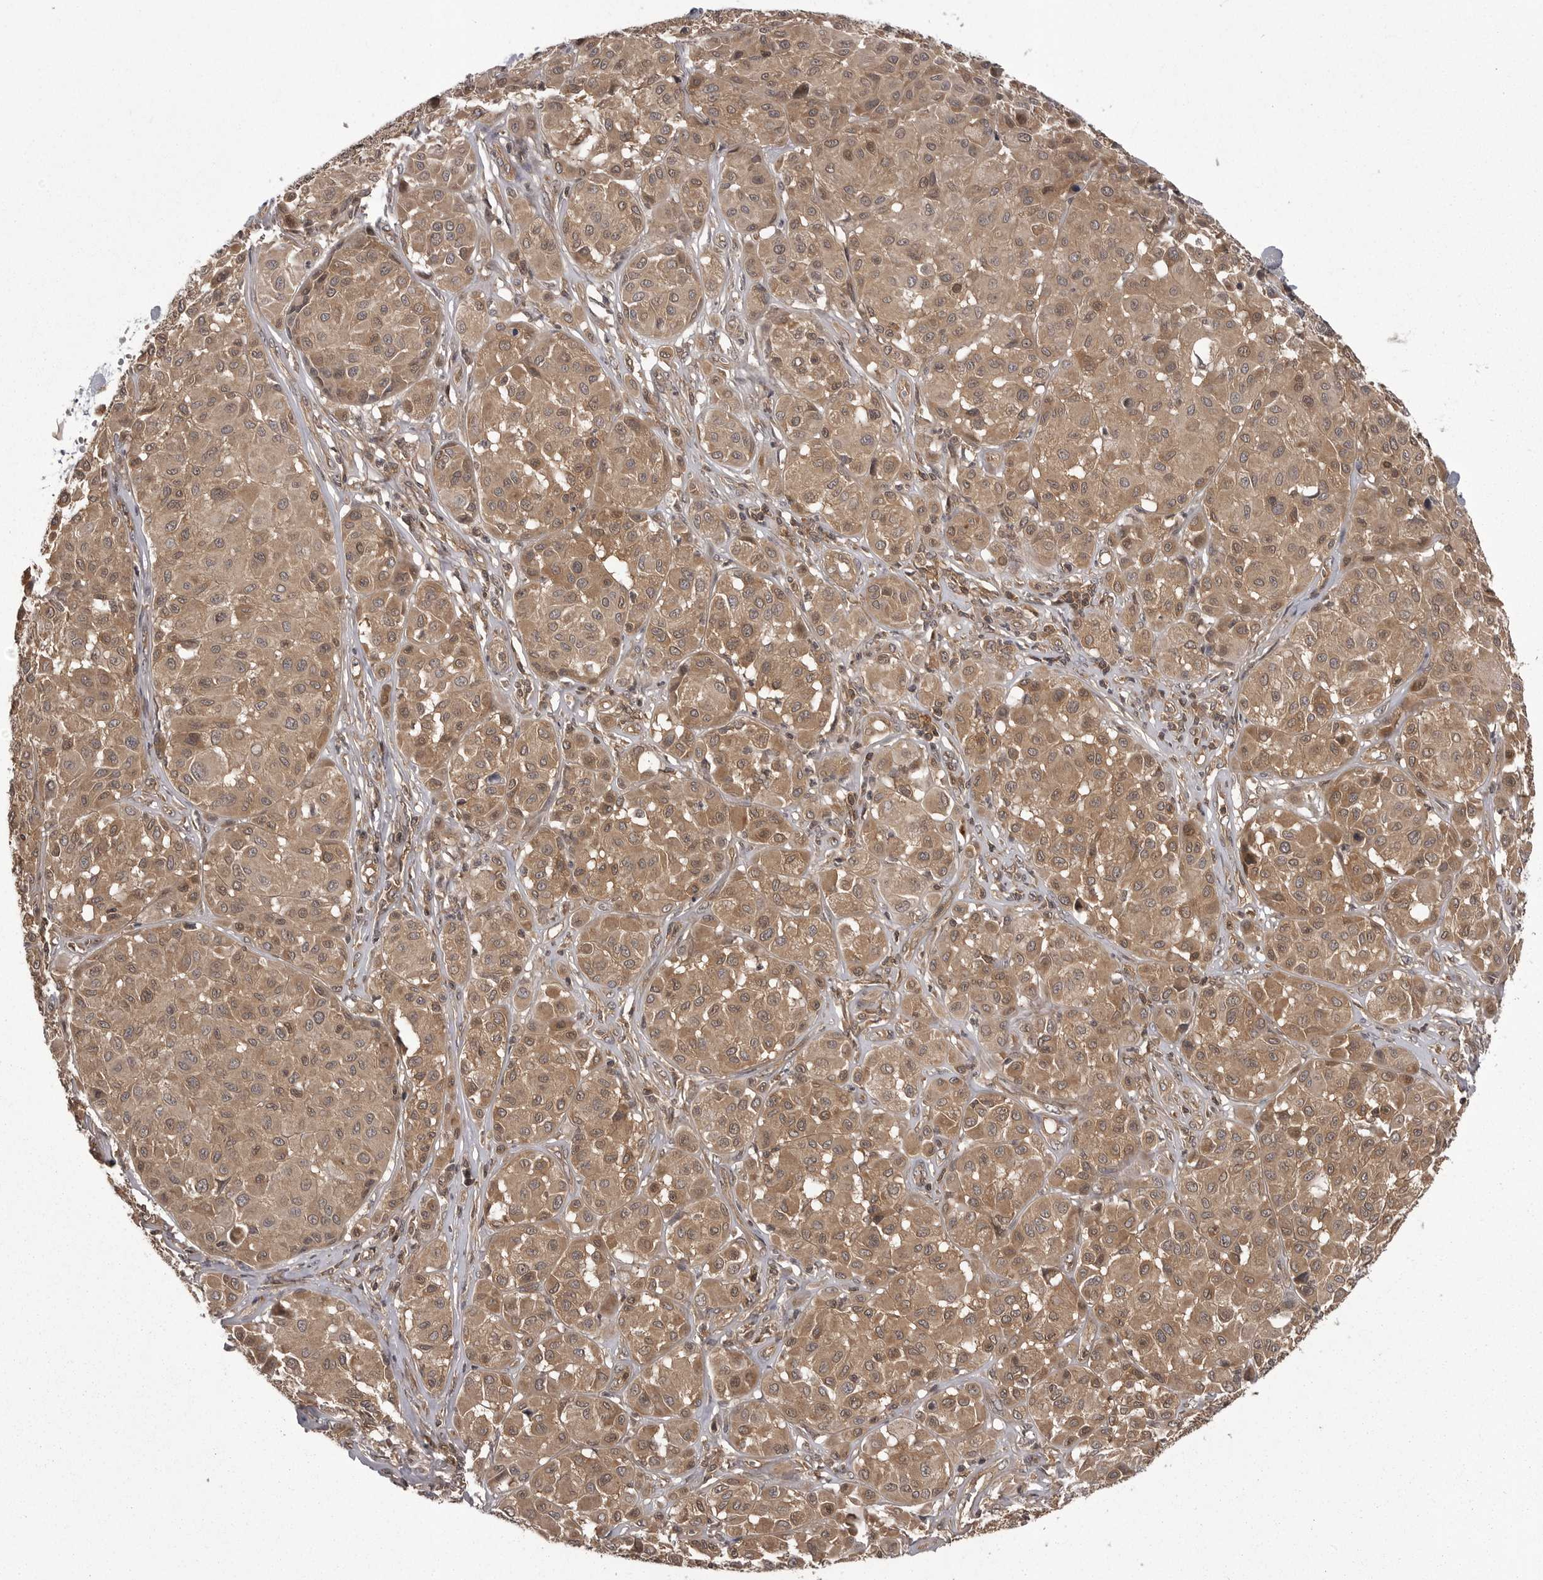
{"staining": {"intensity": "moderate", "quantity": ">75%", "location": "cytoplasmic/membranous"}, "tissue": "melanoma", "cell_type": "Tumor cells", "image_type": "cancer", "snomed": [{"axis": "morphology", "description": "Malignant melanoma, Metastatic site"}, {"axis": "topography", "description": "Soft tissue"}], "caption": "This micrograph shows immunohistochemistry staining of human malignant melanoma (metastatic site), with medium moderate cytoplasmic/membranous expression in about >75% of tumor cells.", "gene": "STK24", "patient": {"sex": "male", "age": 41}}